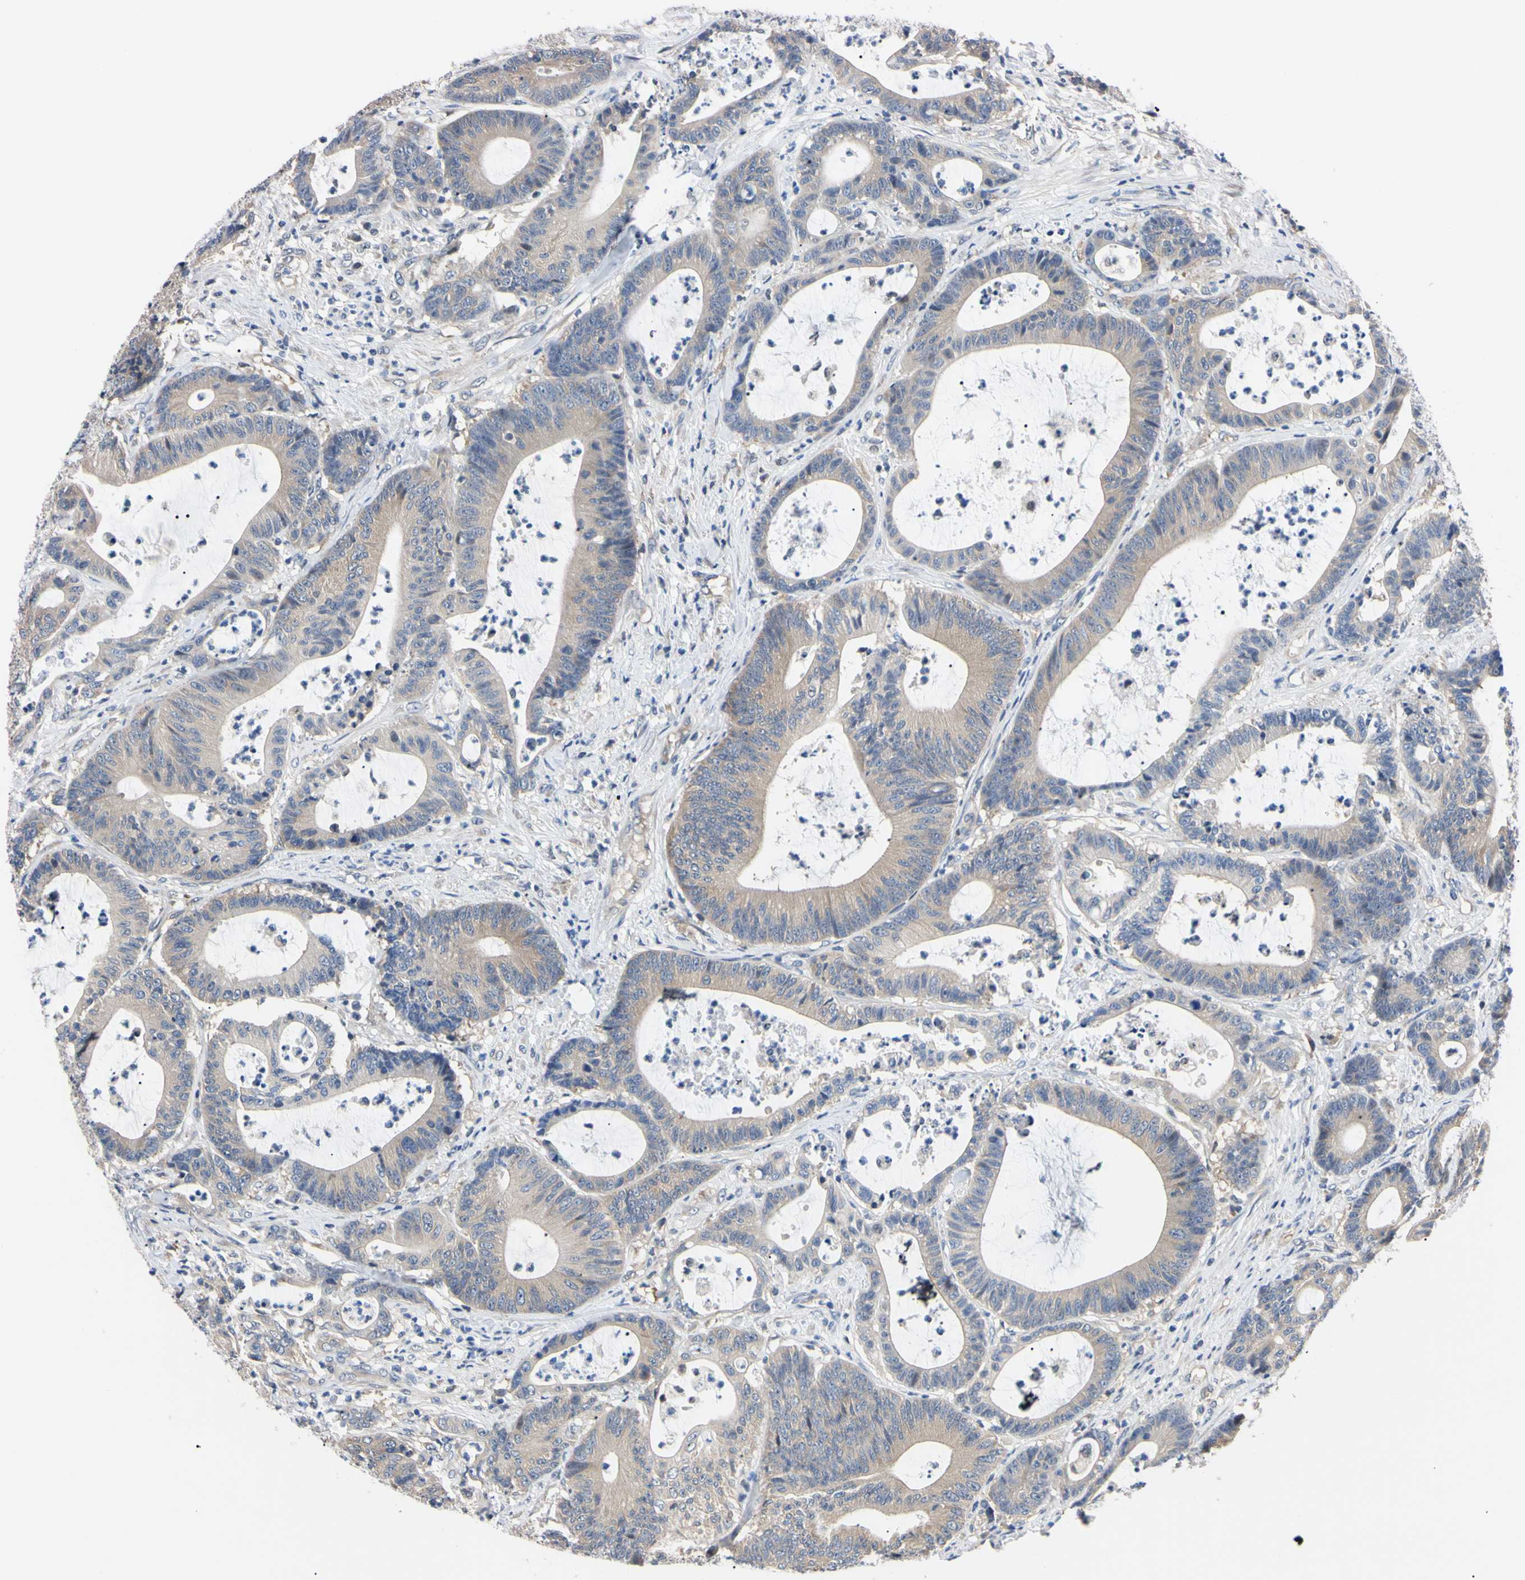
{"staining": {"intensity": "weak", "quantity": ">75%", "location": "cytoplasmic/membranous"}, "tissue": "colorectal cancer", "cell_type": "Tumor cells", "image_type": "cancer", "snomed": [{"axis": "morphology", "description": "Adenocarcinoma, NOS"}, {"axis": "topography", "description": "Colon"}], "caption": "Adenocarcinoma (colorectal) stained with DAB (3,3'-diaminobenzidine) IHC displays low levels of weak cytoplasmic/membranous positivity in approximately >75% of tumor cells. The protein of interest is stained brown, and the nuclei are stained in blue (DAB (3,3'-diaminobenzidine) IHC with brightfield microscopy, high magnification).", "gene": "RARS1", "patient": {"sex": "female", "age": 84}}